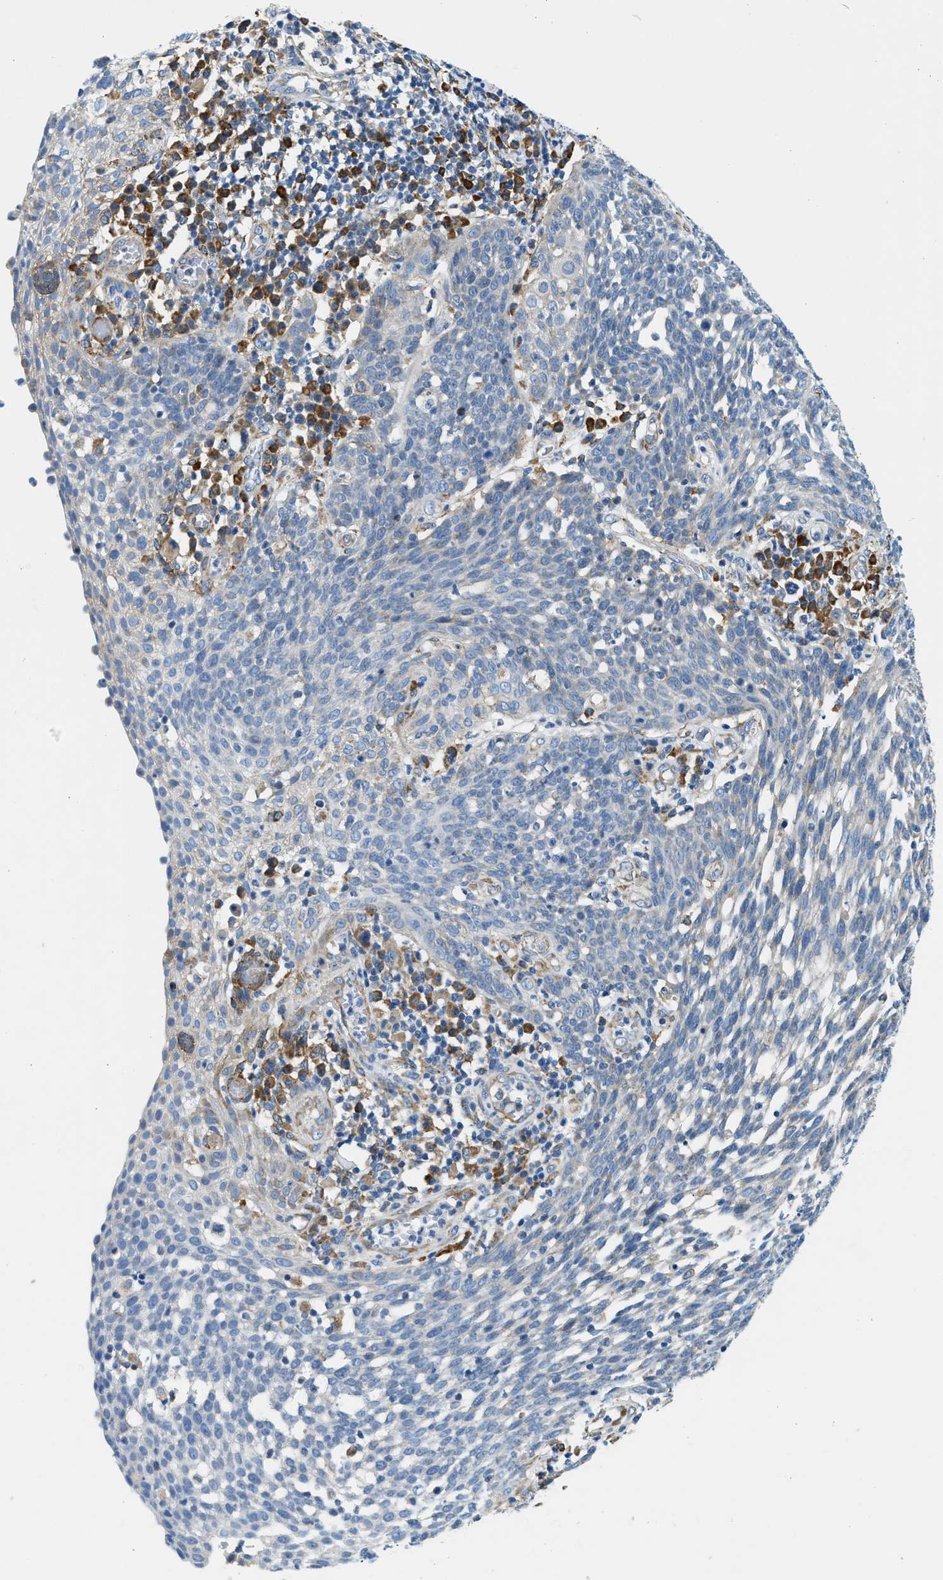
{"staining": {"intensity": "negative", "quantity": "none", "location": "none"}, "tissue": "cervical cancer", "cell_type": "Tumor cells", "image_type": "cancer", "snomed": [{"axis": "morphology", "description": "Squamous cell carcinoma, NOS"}, {"axis": "topography", "description": "Cervix"}], "caption": "Tumor cells show no significant protein positivity in cervical cancer.", "gene": "CNTN6", "patient": {"sex": "female", "age": 34}}